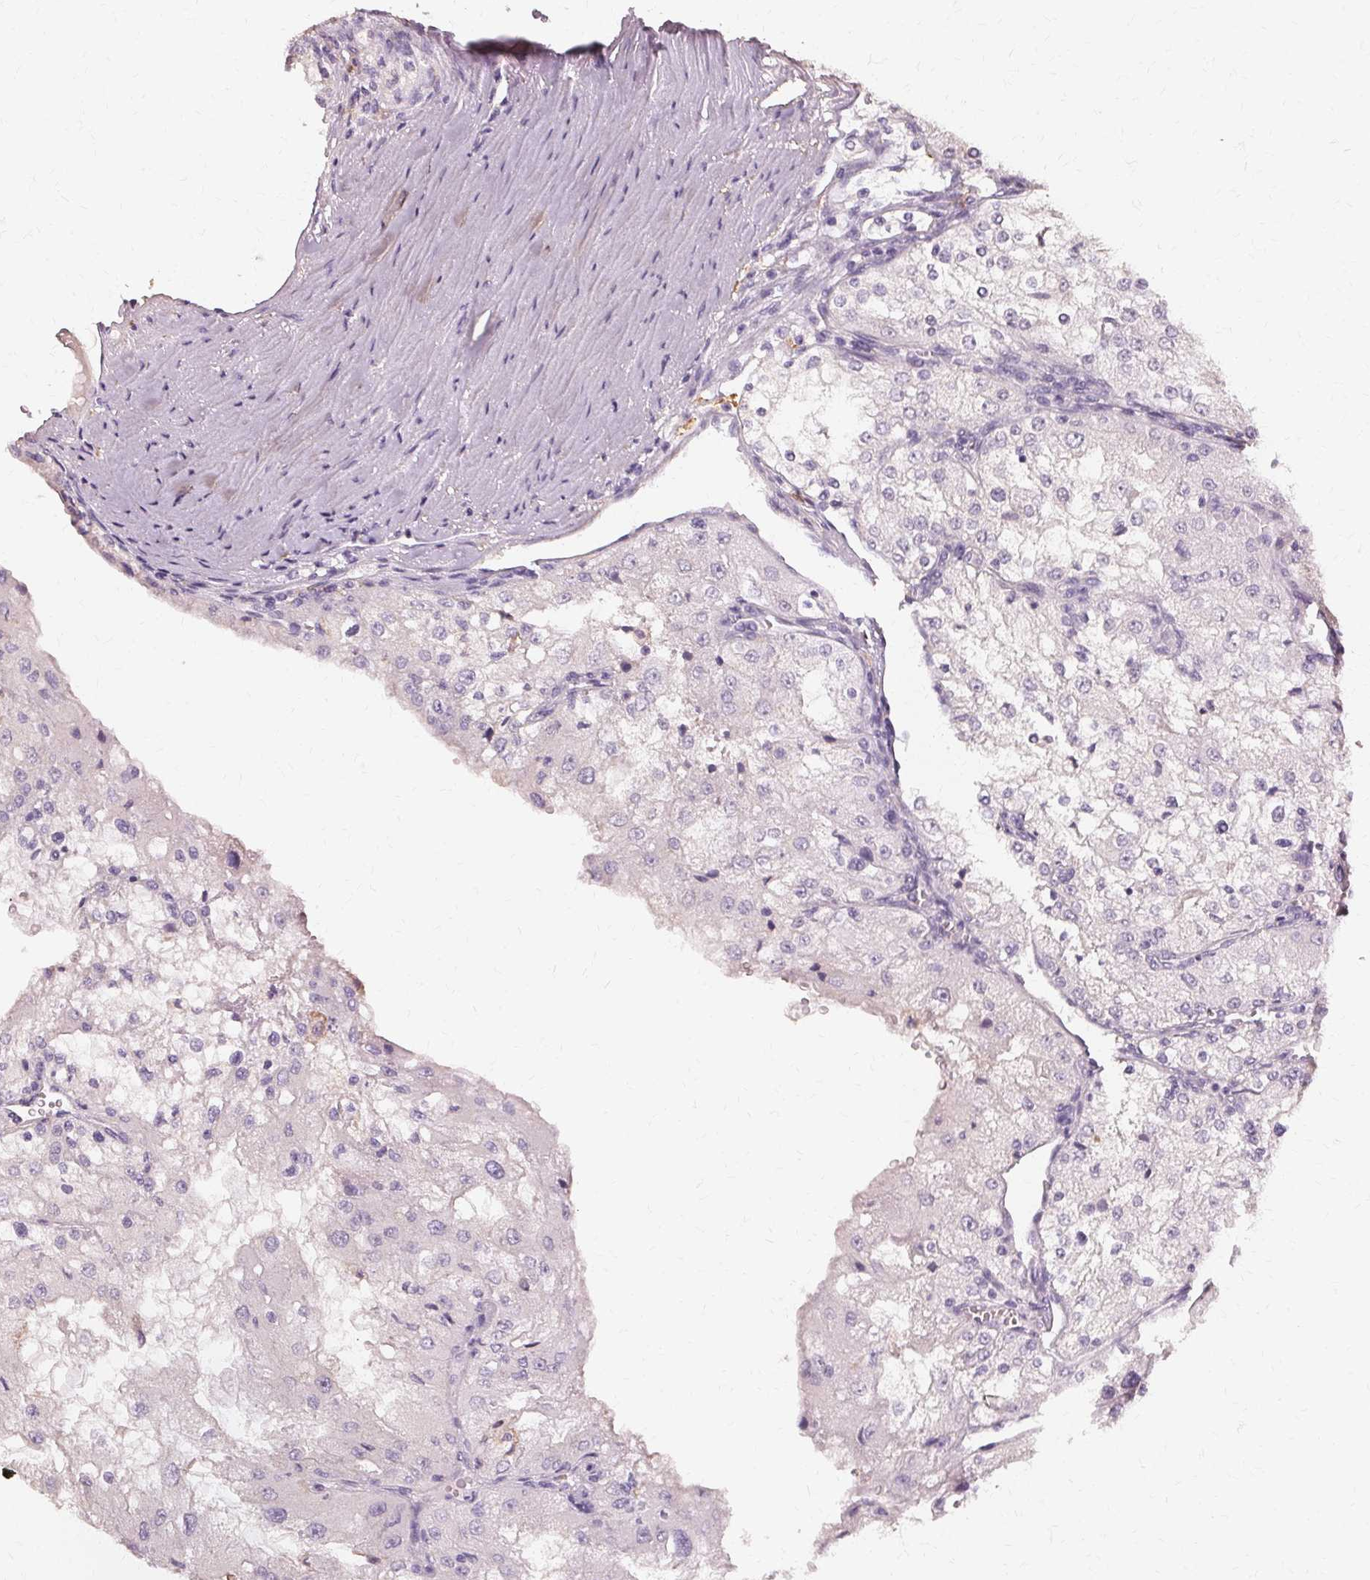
{"staining": {"intensity": "negative", "quantity": "none", "location": "none"}, "tissue": "renal cancer", "cell_type": "Tumor cells", "image_type": "cancer", "snomed": [{"axis": "morphology", "description": "Adenocarcinoma, NOS"}, {"axis": "topography", "description": "Kidney"}], "caption": "The histopathology image exhibits no staining of tumor cells in renal cancer (adenocarcinoma).", "gene": "IFNGR1", "patient": {"sex": "female", "age": 74}}